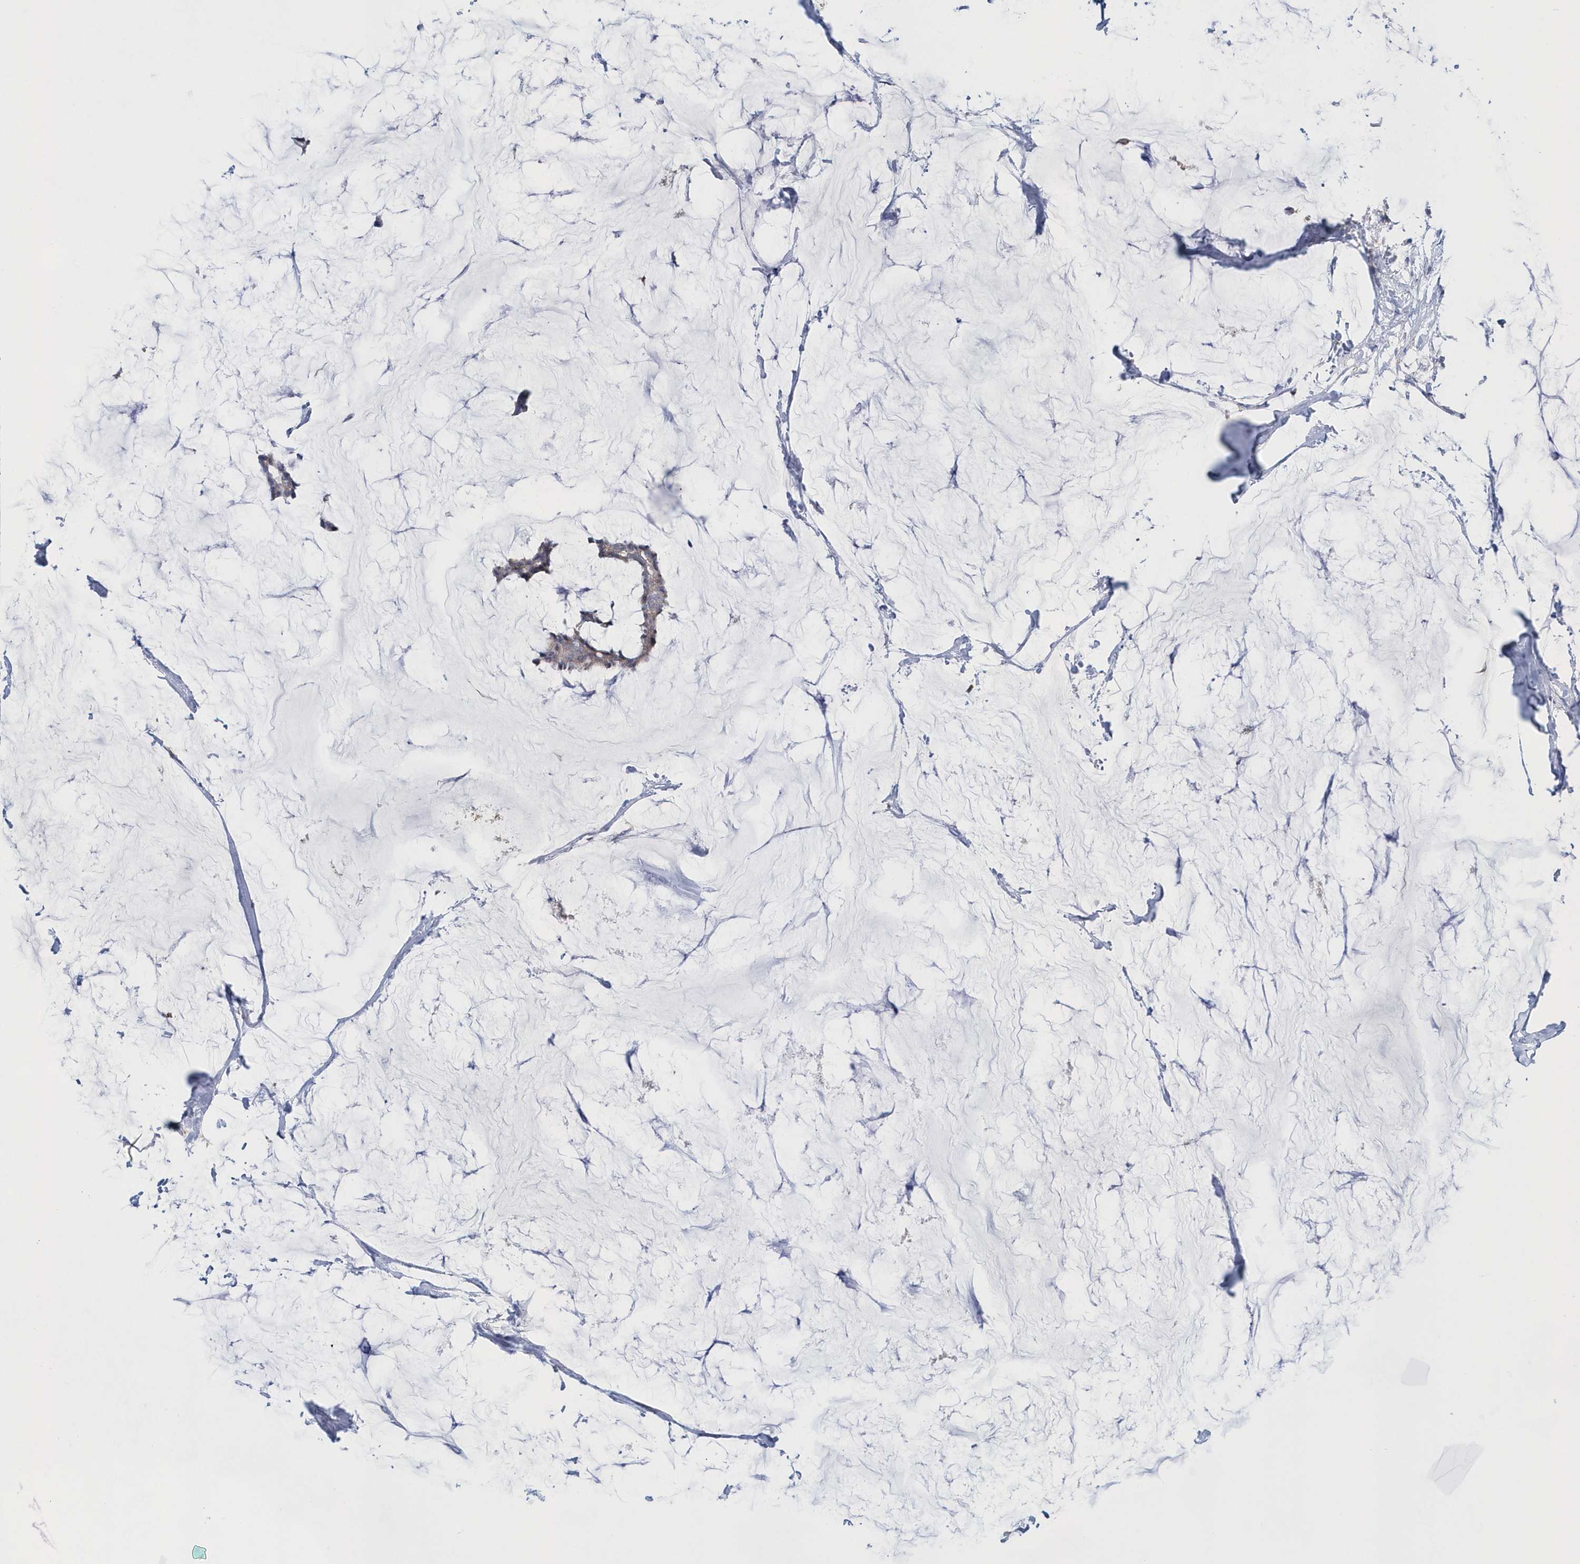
{"staining": {"intensity": "negative", "quantity": "none", "location": "none"}, "tissue": "breast cancer", "cell_type": "Tumor cells", "image_type": "cancer", "snomed": [{"axis": "morphology", "description": "Duct carcinoma"}, {"axis": "topography", "description": "Breast"}], "caption": "Immunohistochemical staining of breast infiltrating ductal carcinoma displays no significant staining in tumor cells.", "gene": "BDH2", "patient": {"sex": "female", "age": 93}}